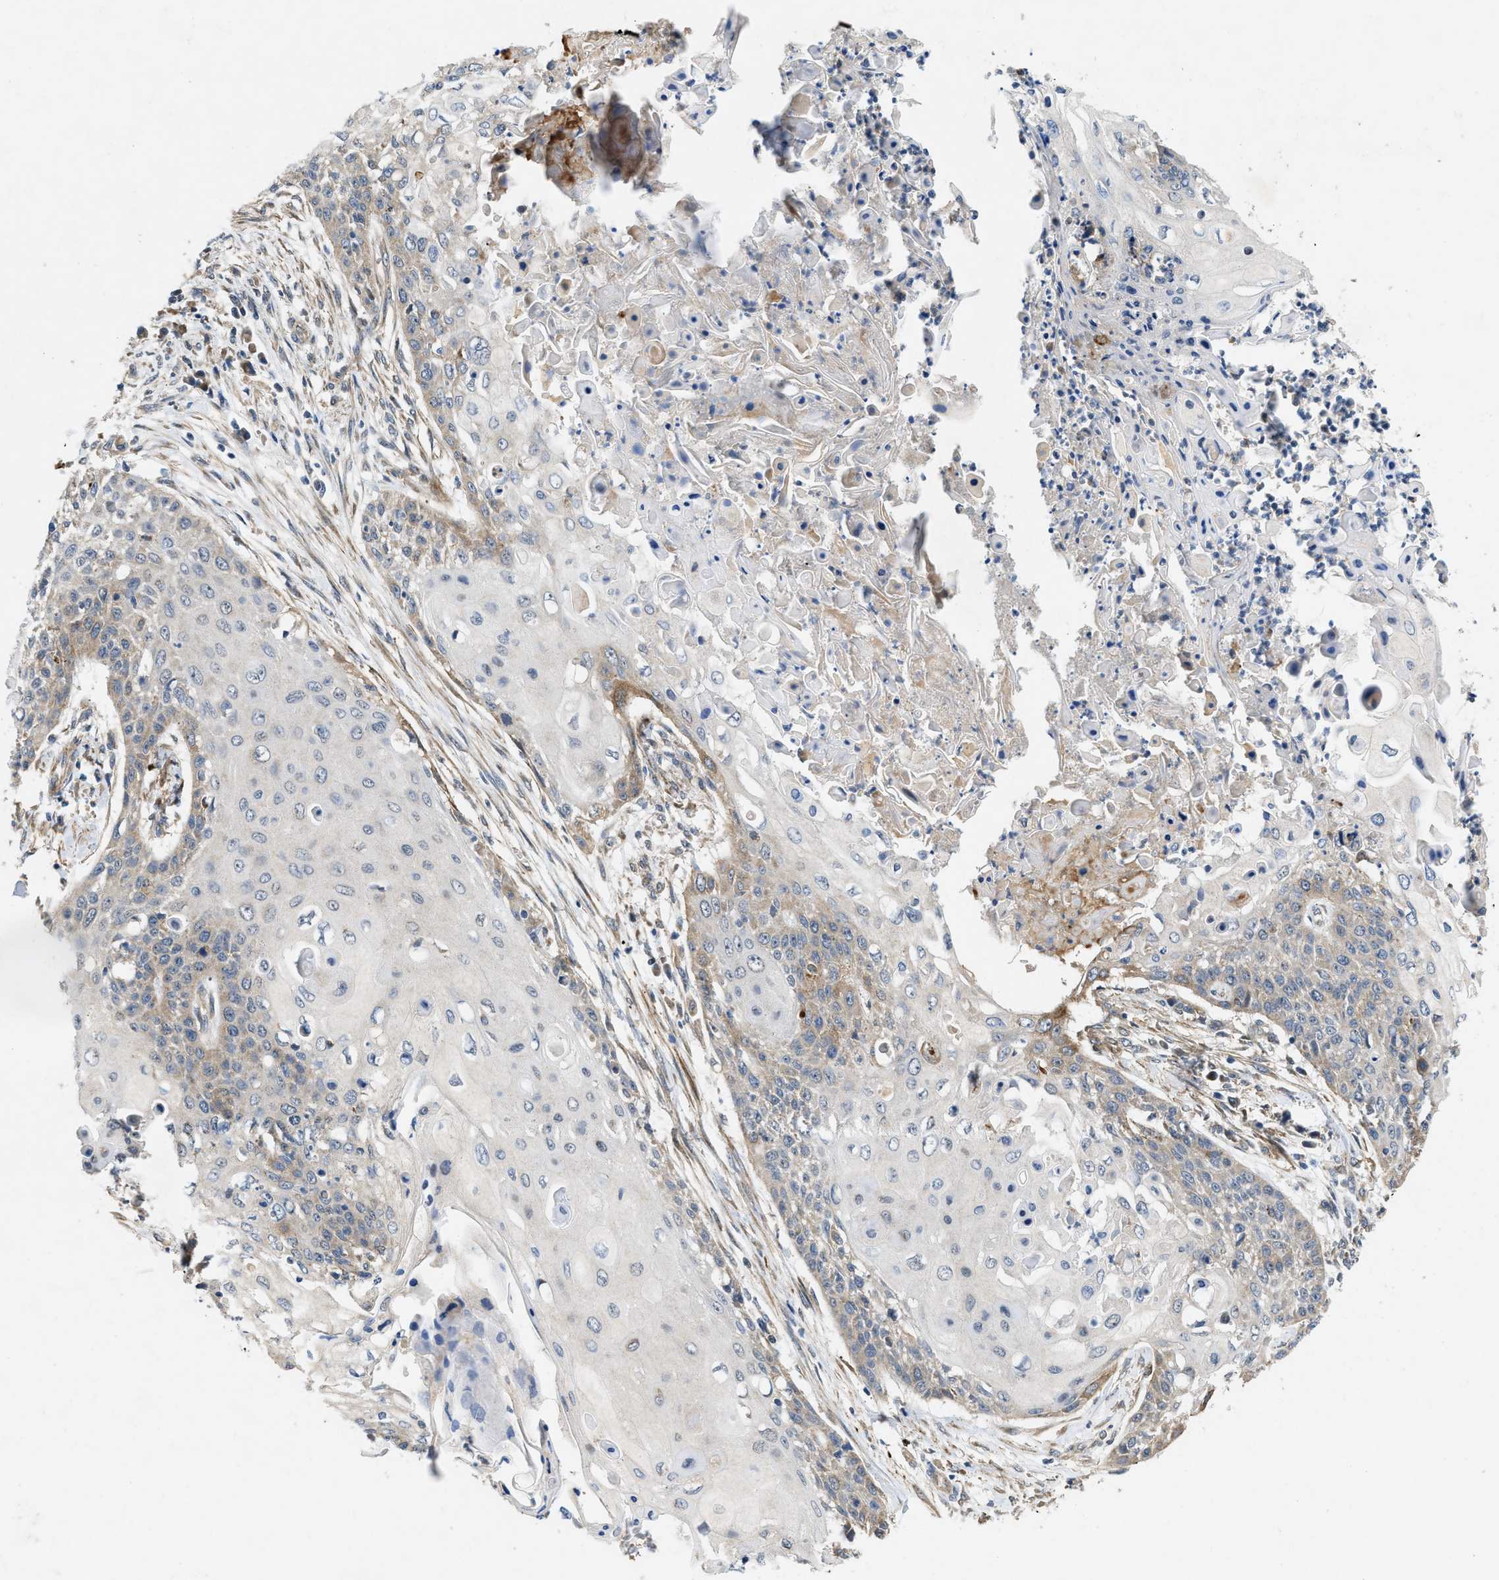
{"staining": {"intensity": "weak", "quantity": "<25%", "location": "cytoplasmic/membranous"}, "tissue": "cervical cancer", "cell_type": "Tumor cells", "image_type": "cancer", "snomed": [{"axis": "morphology", "description": "Squamous cell carcinoma, NOS"}, {"axis": "topography", "description": "Cervix"}], "caption": "The micrograph displays no staining of tumor cells in cervical cancer (squamous cell carcinoma). The staining is performed using DAB (3,3'-diaminobenzidine) brown chromogen with nuclei counter-stained in using hematoxylin.", "gene": "ZNF599", "patient": {"sex": "female", "age": 39}}